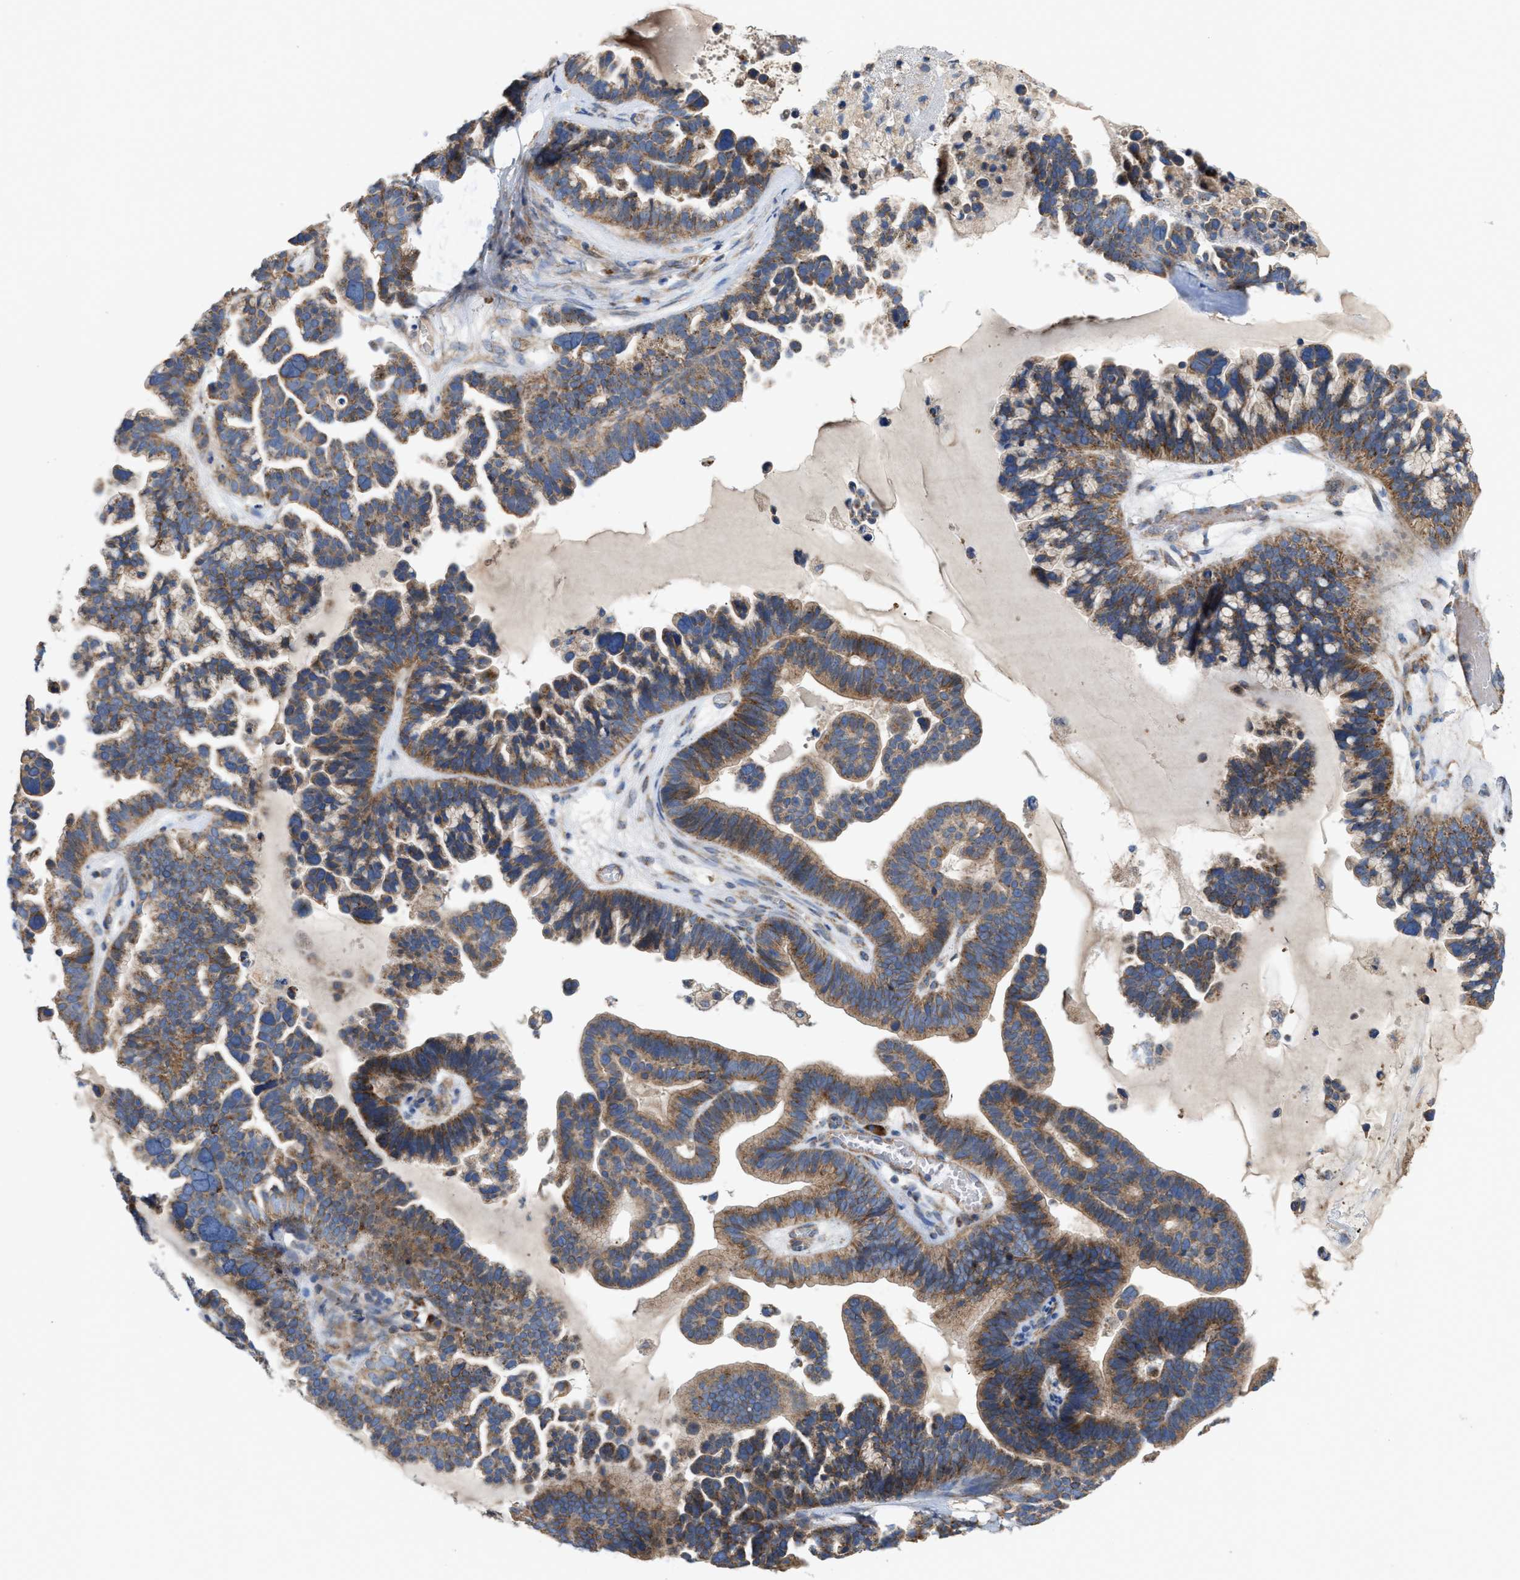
{"staining": {"intensity": "moderate", "quantity": ">75%", "location": "cytoplasmic/membranous"}, "tissue": "ovarian cancer", "cell_type": "Tumor cells", "image_type": "cancer", "snomed": [{"axis": "morphology", "description": "Cystadenocarcinoma, serous, NOS"}, {"axis": "topography", "description": "Ovary"}], "caption": "A photomicrograph showing moderate cytoplasmic/membranous expression in approximately >75% of tumor cells in ovarian cancer, as visualized by brown immunohistochemical staining.", "gene": "OXSM", "patient": {"sex": "female", "age": 56}}